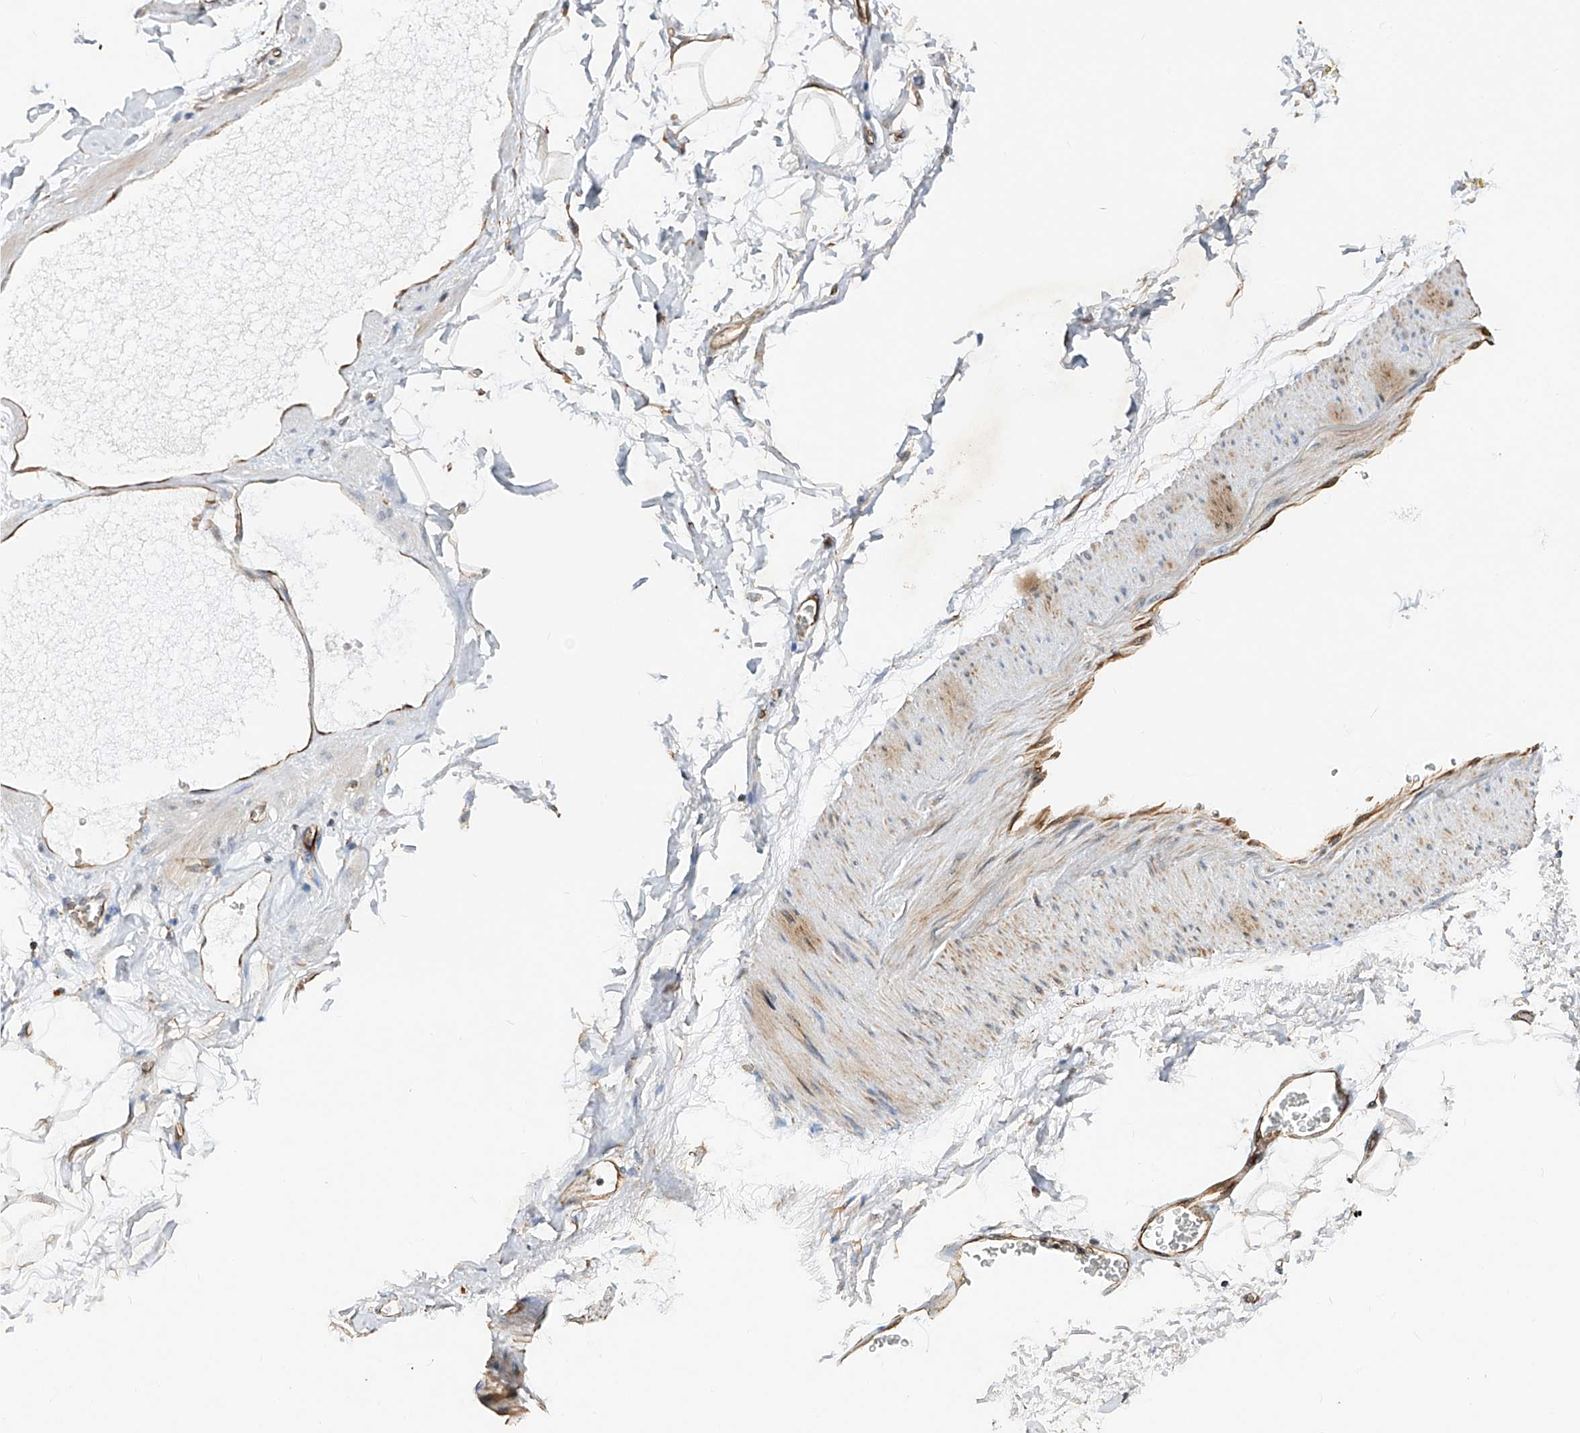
{"staining": {"intensity": "negative", "quantity": "none", "location": "none"}, "tissue": "adipose tissue", "cell_type": "Adipocytes", "image_type": "normal", "snomed": [{"axis": "morphology", "description": "Normal tissue, NOS"}, {"axis": "morphology", "description": "Adenocarcinoma, NOS"}, {"axis": "topography", "description": "Pancreas"}, {"axis": "topography", "description": "Peripheral nerve tissue"}], "caption": "Immunohistochemical staining of benign adipose tissue shows no significant expression in adipocytes. (Brightfield microscopy of DAB (3,3'-diaminobenzidine) immunohistochemistry (IHC) at high magnification).", "gene": "AMD1", "patient": {"sex": "male", "age": 59}}